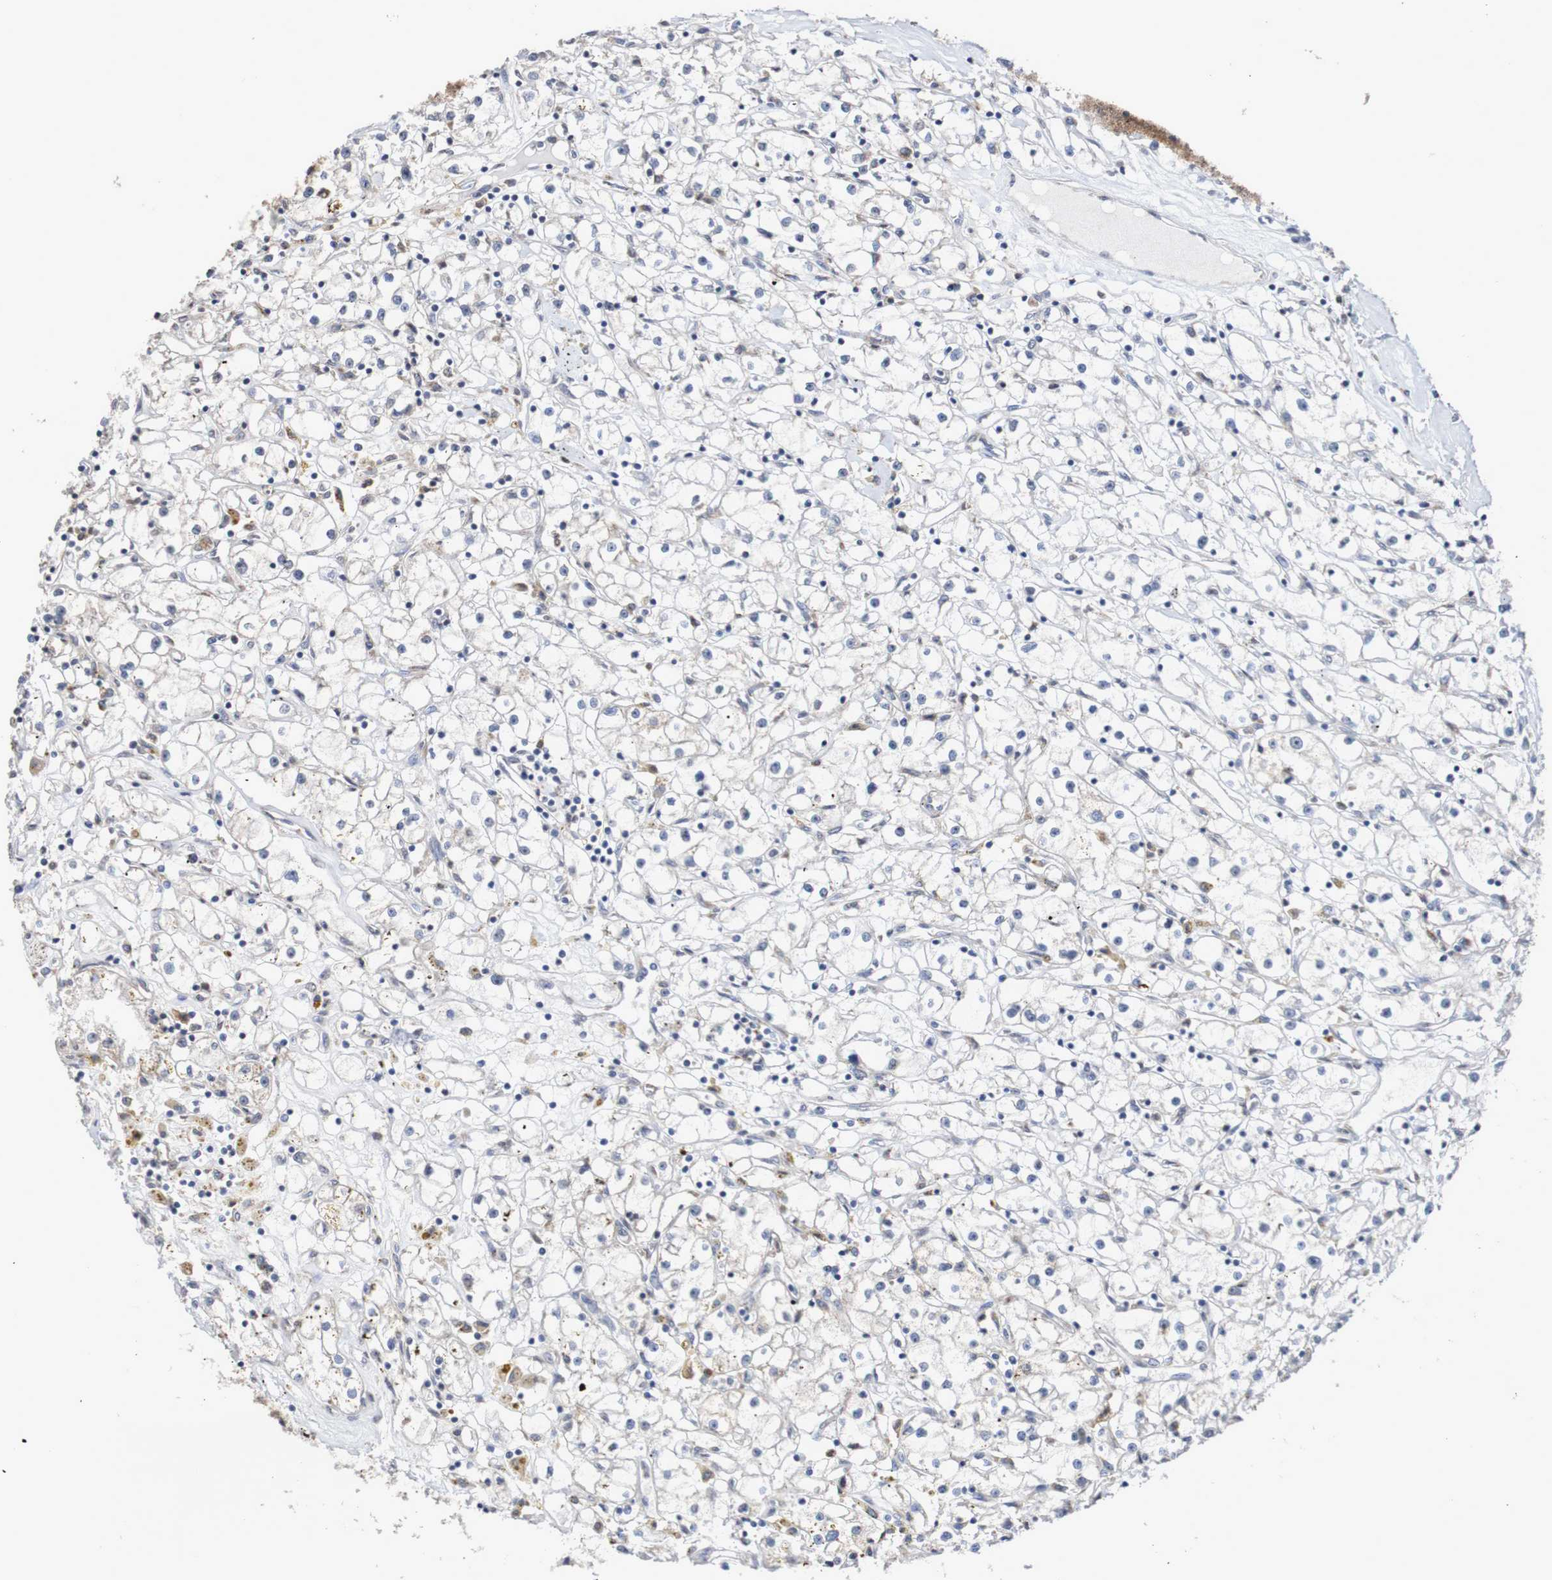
{"staining": {"intensity": "weak", "quantity": "<25%", "location": "cytoplasmic/membranous"}, "tissue": "renal cancer", "cell_type": "Tumor cells", "image_type": "cancer", "snomed": [{"axis": "morphology", "description": "Adenocarcinoma, NOS"}, {"axis": "topography", "description": "Kidney"}], "caption": "DAB immunohistochemical staining of renal adenocarcinoma reveals no significant expression in tumor cells.", "gene": "DVL1", "patient": {"sex": "male", "age": 56}}